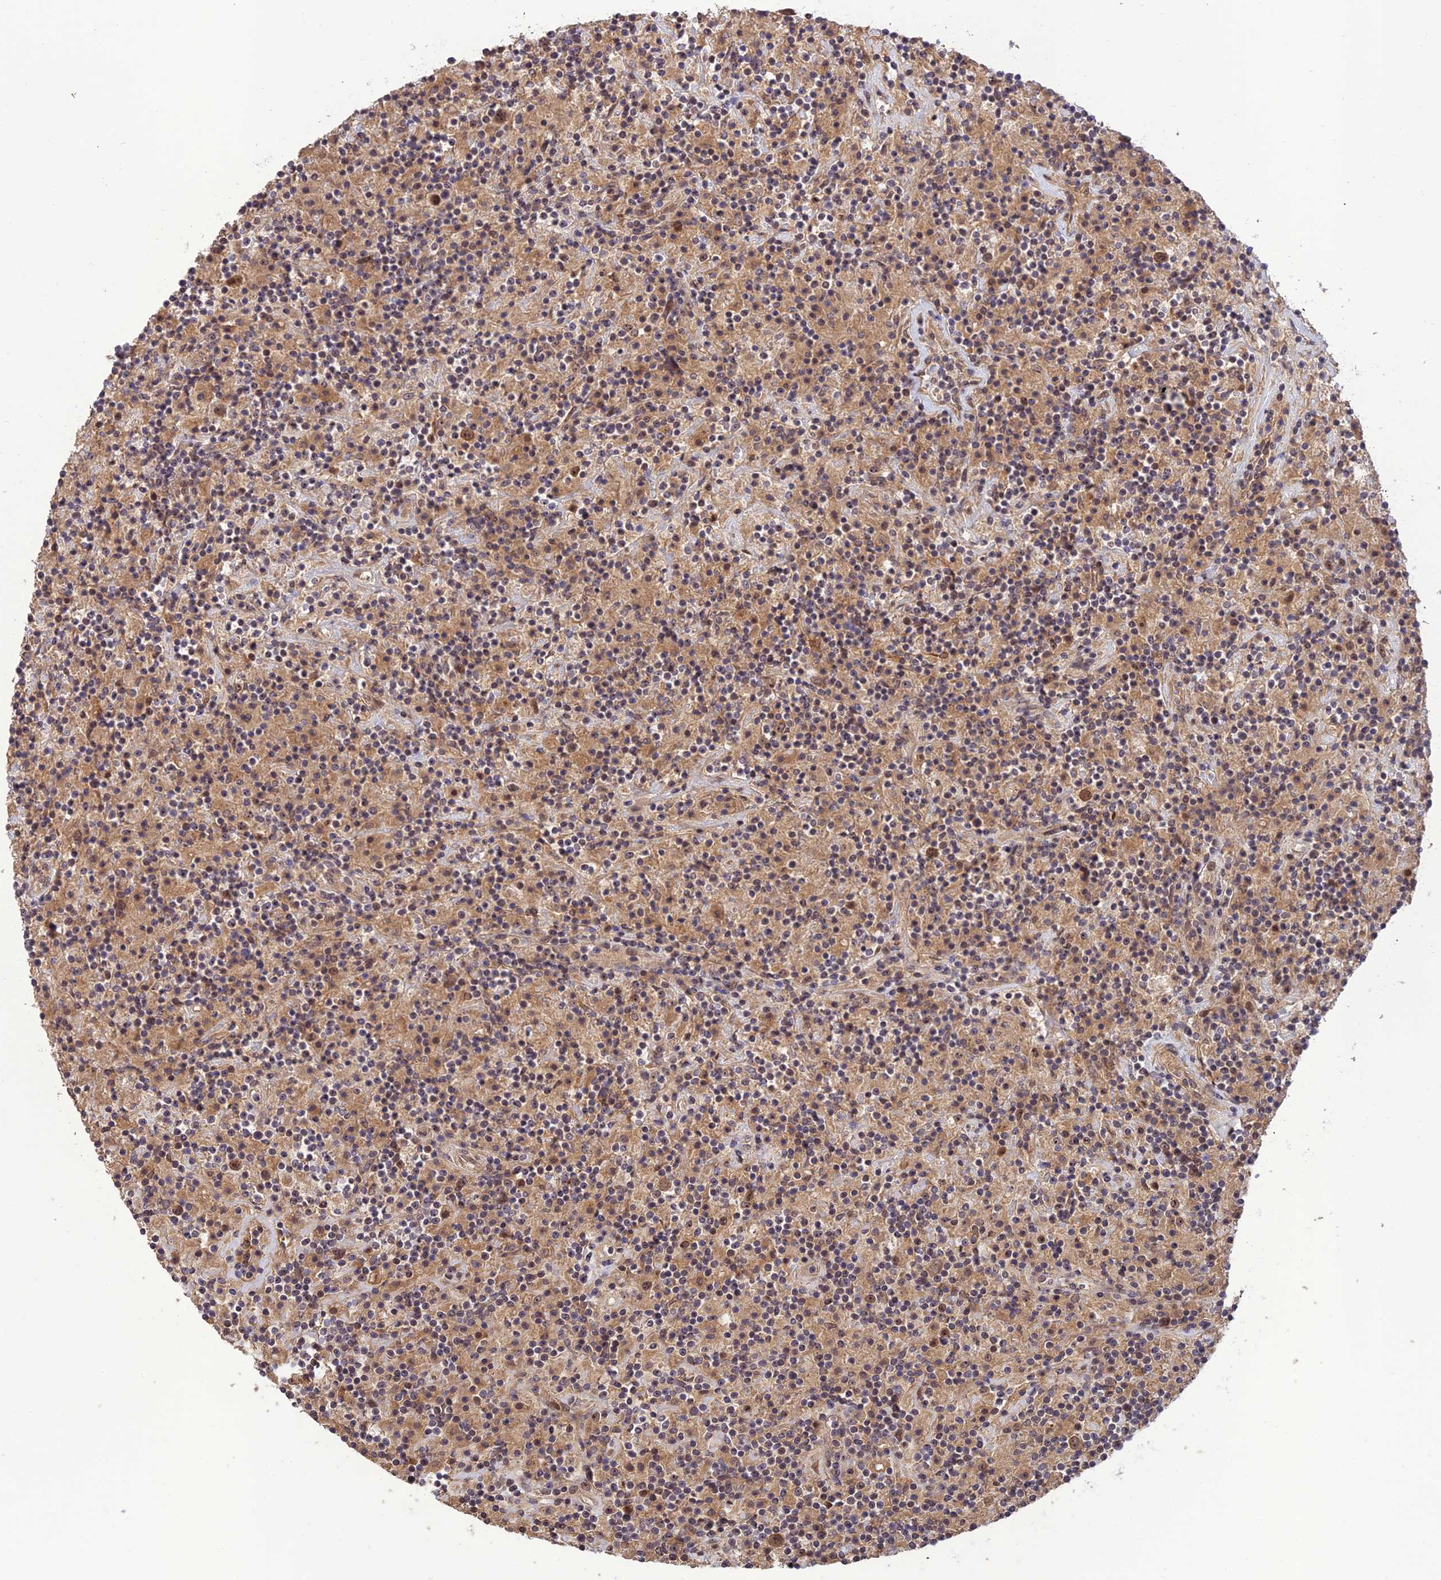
{"staining": {"intensity": "weak", "quantity": ">75%", "location": "cytoplasmic/membranous,nuclear"}, "tissue": "lymphoma", "cell_type": "Tumor cells", "image_type": "cancer", "snomed": [{"axis": "morphology", "description": "Hodgkin's disease, NOS"}, {"axis": "topography", "description": "Lymph node"}], "caption": "A photomicrograph of human lymphoma stained for a protein exhibits weak cytoplasmic/membranous and nuclear brown staining in tumor cells.", "gene": "REV1", "patient": {"sex": "male", "age": 70}}